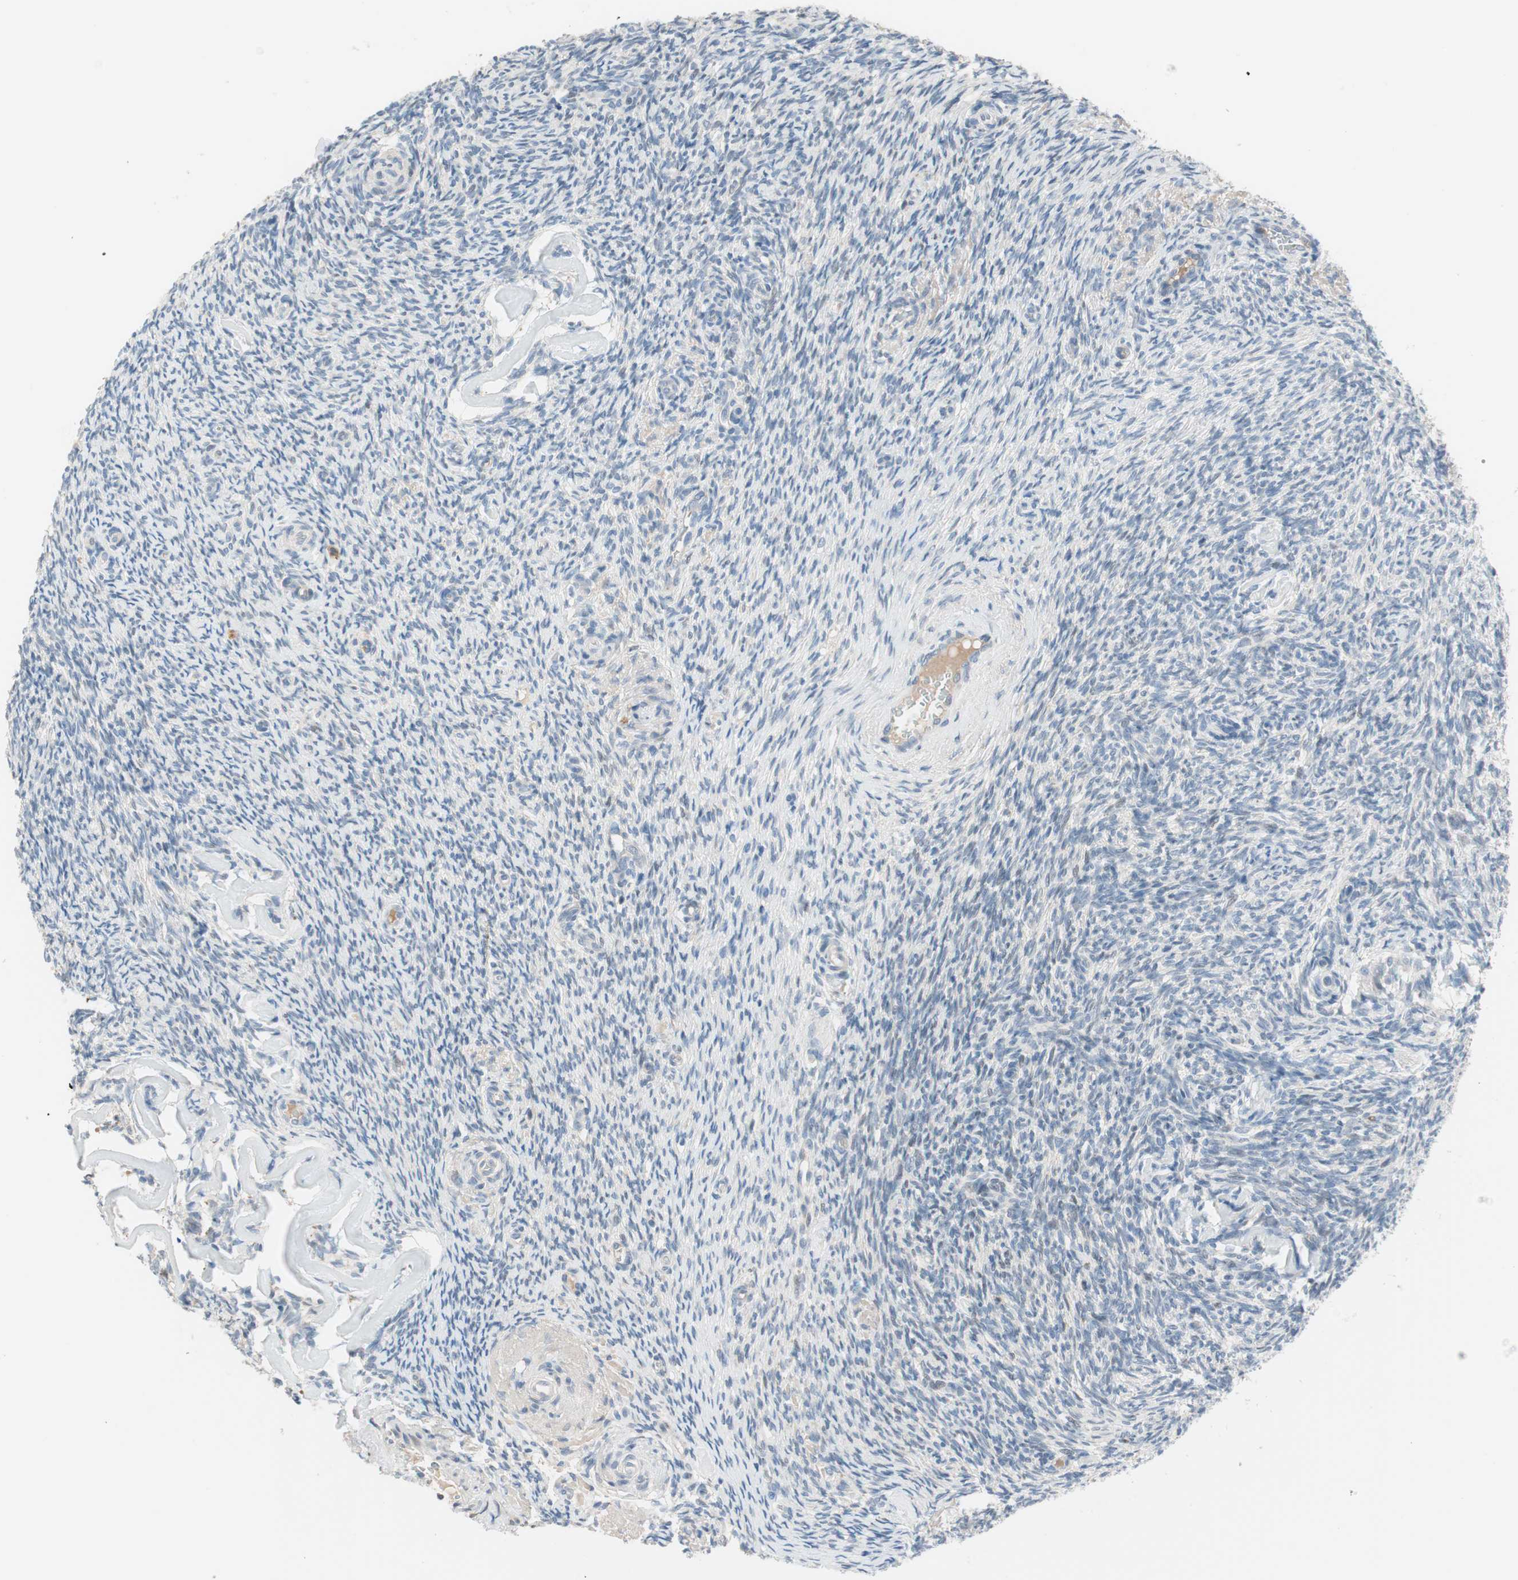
{"staining": {"intensity": "negative", "quantity": "none", "location": "none"}, "tissue": "ovary", "cell_type": "Ovarian stroma cells", "image_type": "normal", "snomed": [{"axis": "morphology", "description": "Normal tissue, NOS"}, {"axis": "topography", "description": "Ovary"}], "caption": "Ovarian stroma cells show no significant protein staining in normal ovary.", "gene": "PDZK1", "patient": {"sex": "female", "age": 60}}